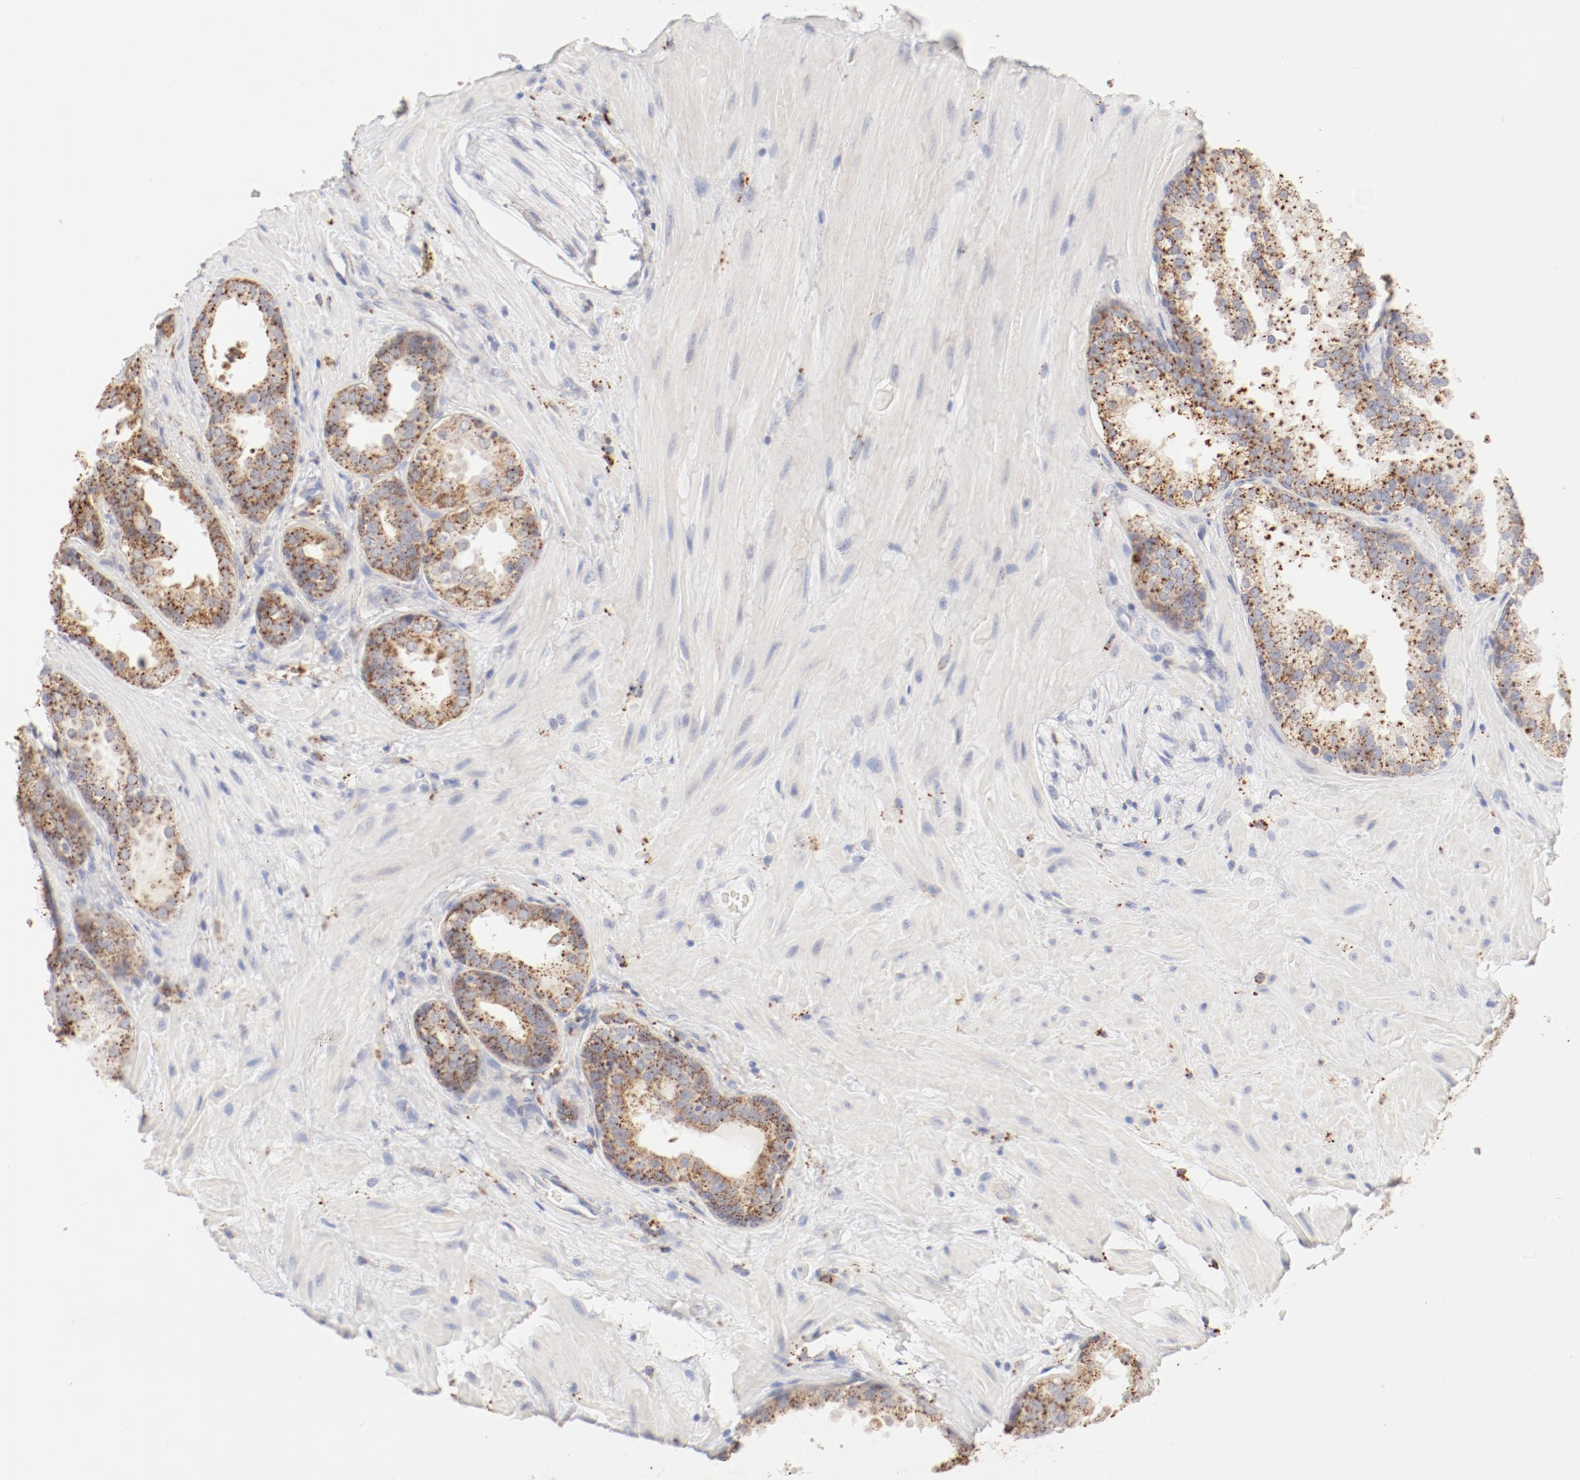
{"staining": {"intensity": "moderate", "quantity": ">75%", "location": "cytoplasmic/membranous"}, "tissue": "prostate cancer", "cell_type": "Tumor cells", "image_type": "cancer", "snomed": [{"axis": "morphology", "description": "Adenocarcinoma, High grade"}, {"axis": "topography", "description": "Prostate"}], "caption": "Moderate cytoplasmic/membranous protein staining is seen in approximately >75% of tumor cells in prostate high-grade adenocarcinoma.", "gene": "CTSH", "patient": {"sex": "male", "age": 70}}